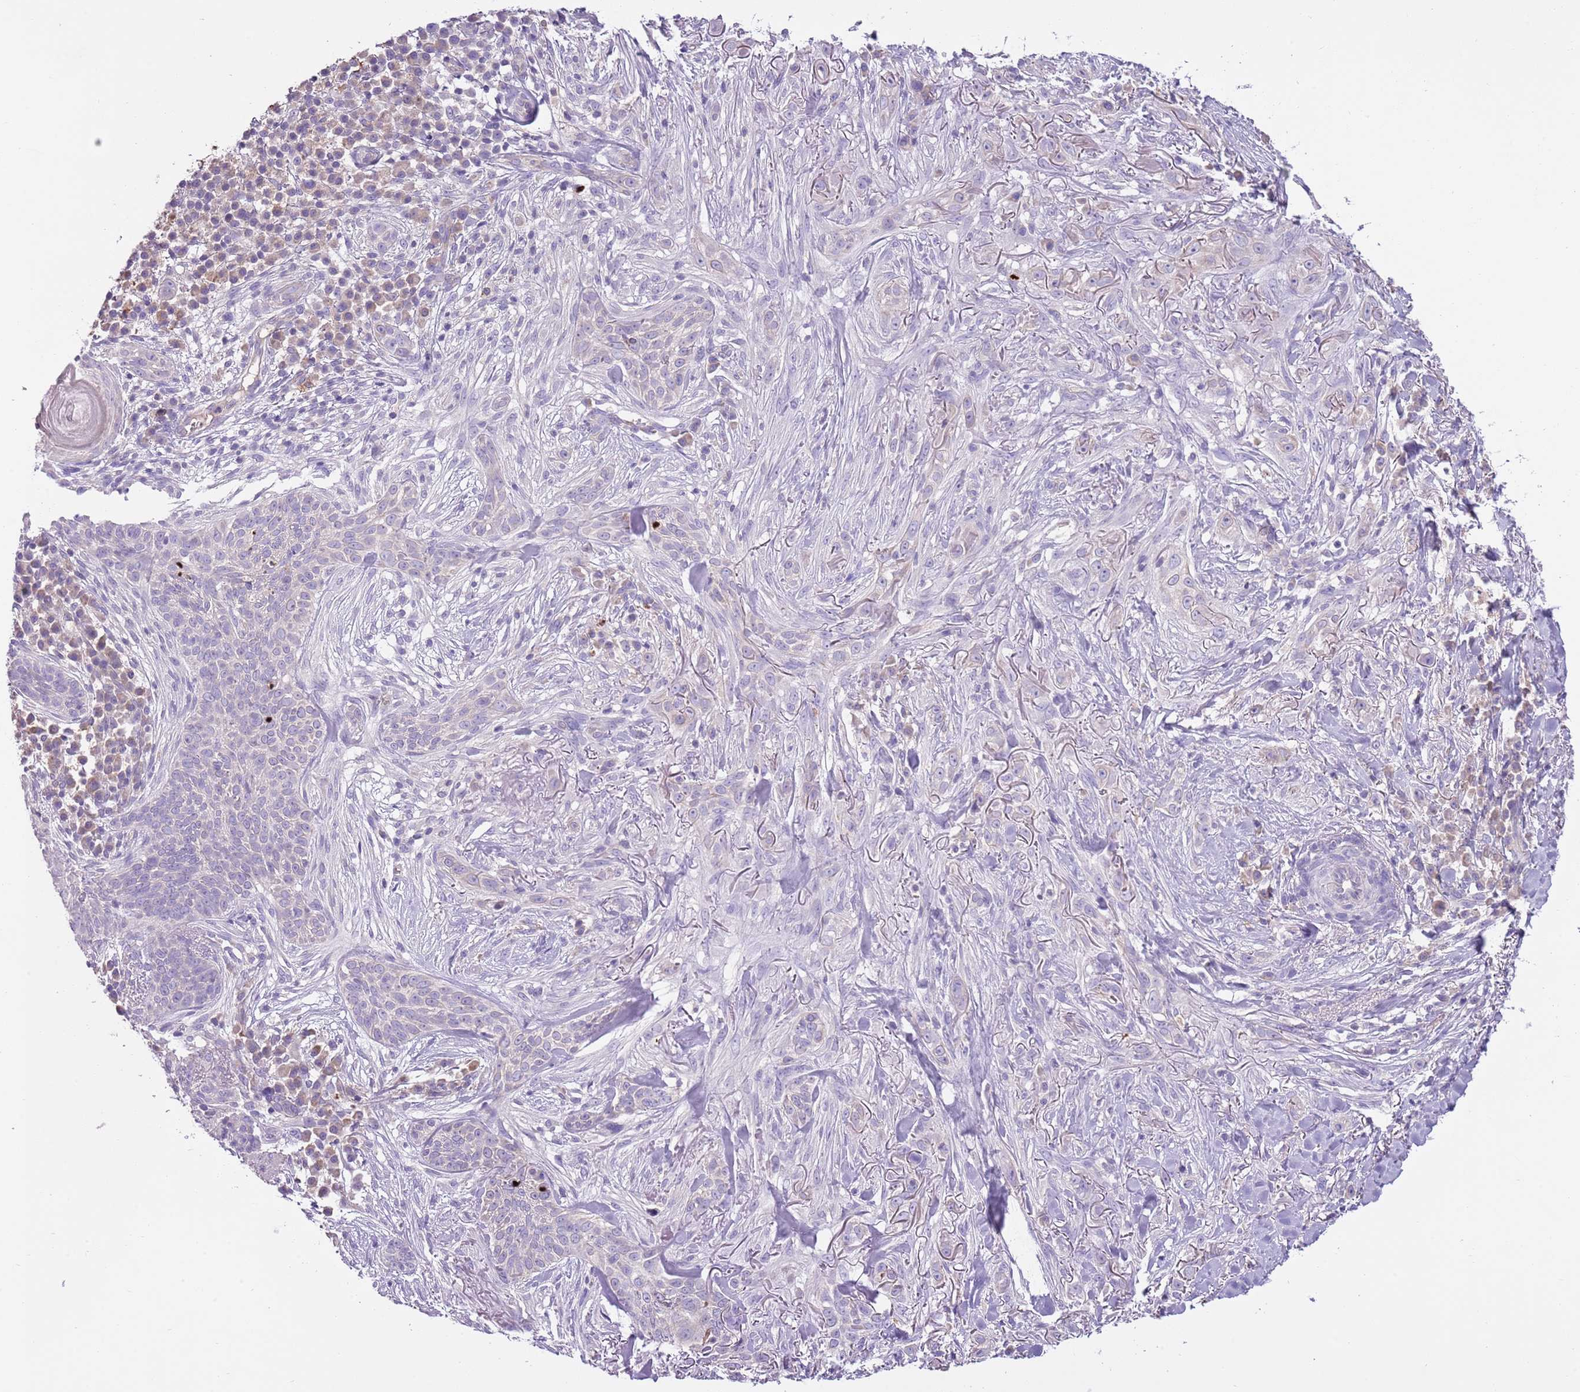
{"staining": {"intensity": "negative", "quantity": "none", "location": "none"}, "tissue": "skin cancer", "cell_type": "Tumor cells", "image_type": "cancer", "snomed": [{"axis": "morphology", "description": "Basal cell carcinoma"}, {"axis": "topography", "description": "Skin"}], "caption": "Tumor cells show no significant protein expression in basal cell carcinoma (skin). (Stains: DAB (3,3'-diaminobenzidine) immunohistochemistry (IHC) with hematoxylin counter stain, Microscopy: brightfield microscopy at high magnification).", "gene": "HES3", "patient": {"sex": "male", "age": 72}}